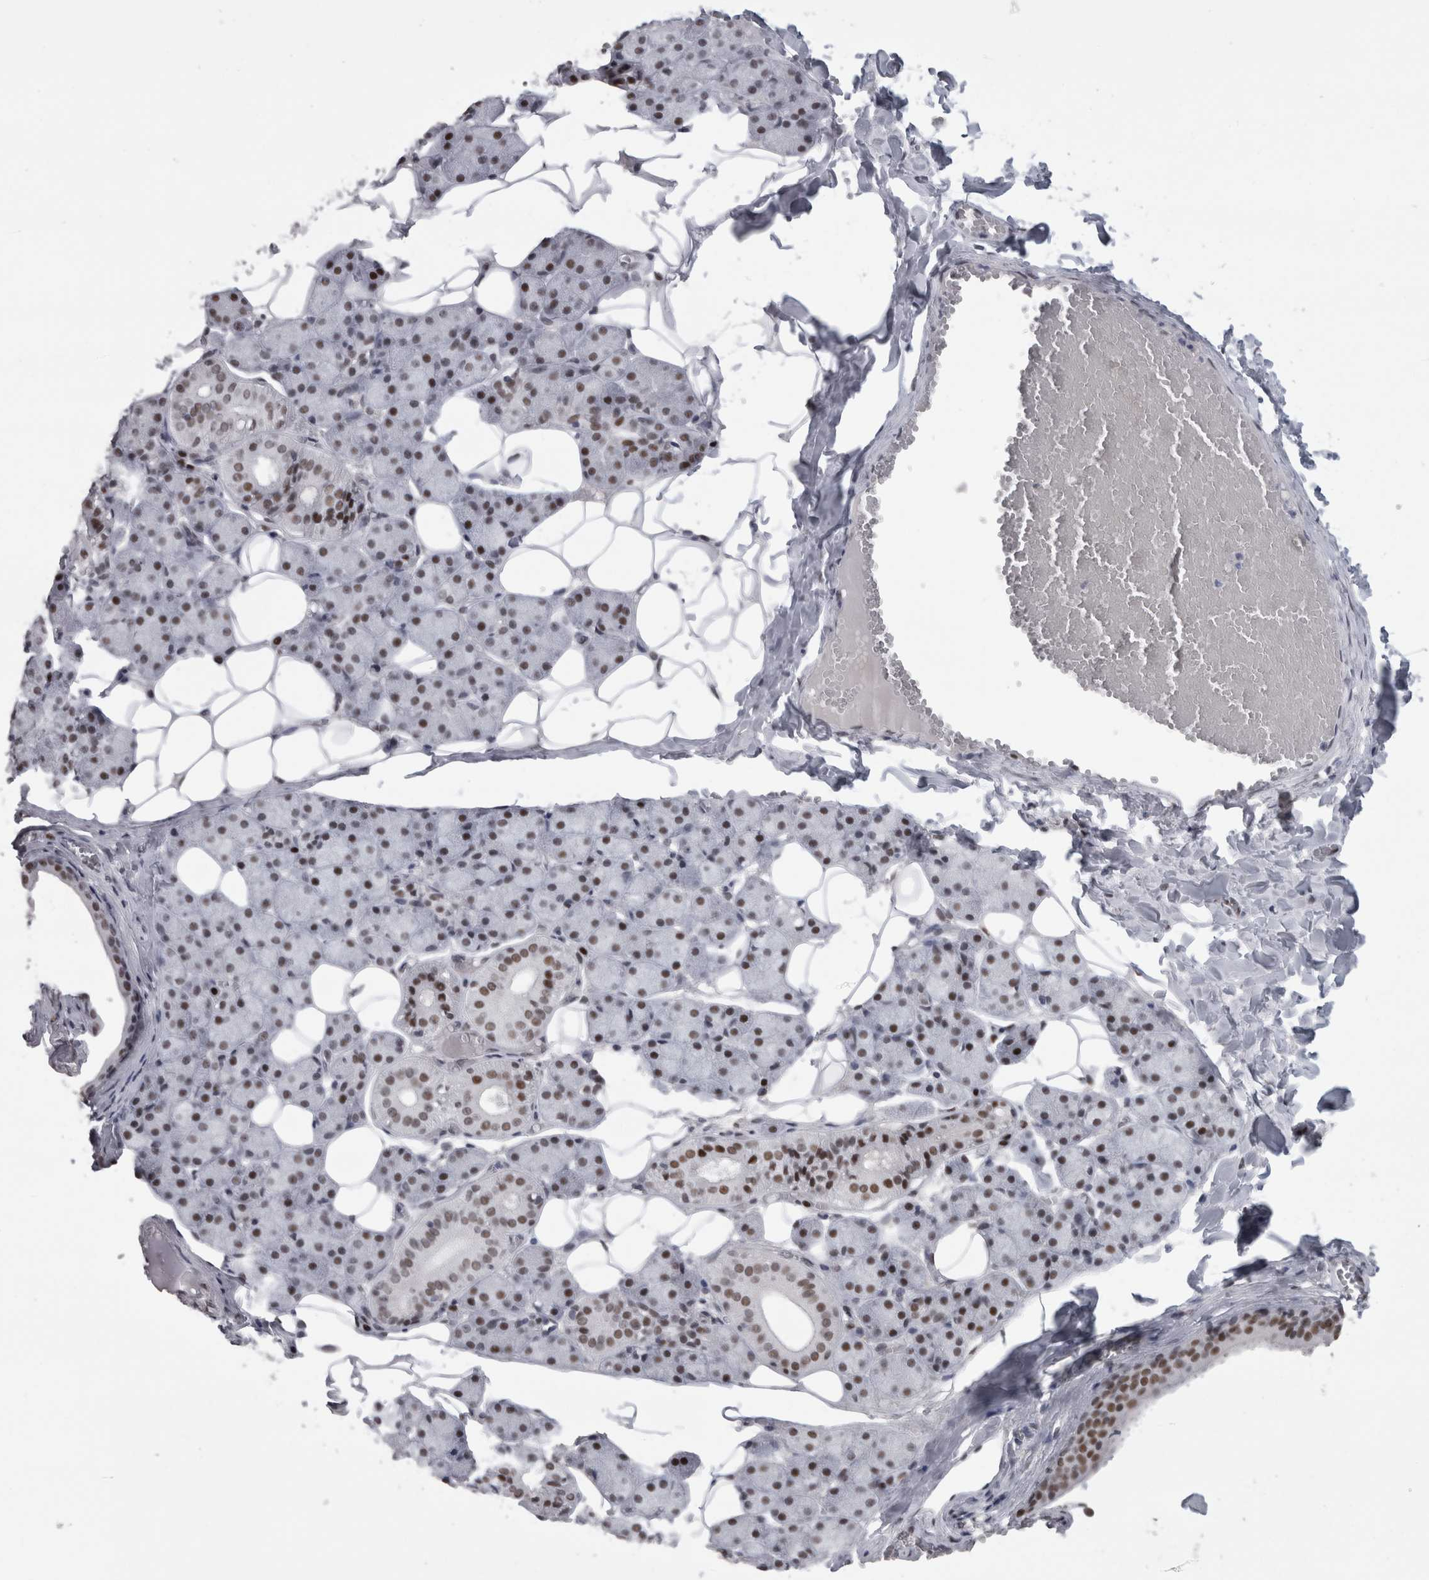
{"staining": {"intensity": "moderate", "quantity": ">75%", "location": "nuclear"}, "tissue": "salivary gland", "cell_type": "Glandular cells", "image_type": "normal", "snomed": [{"axis": "morphology", "description": "Normal tissue, NOS"}, {"axis": "topography", "description": "Salivary gland"}], "caption": "Protein staining of normal salivary gland displays moderate nuclear positivity in about >75% of glandular cells. (IHC, brightfield microscopy, high magnification).", "gene": "C1orf54", "patient": {"sex": "female", "age": 33}}